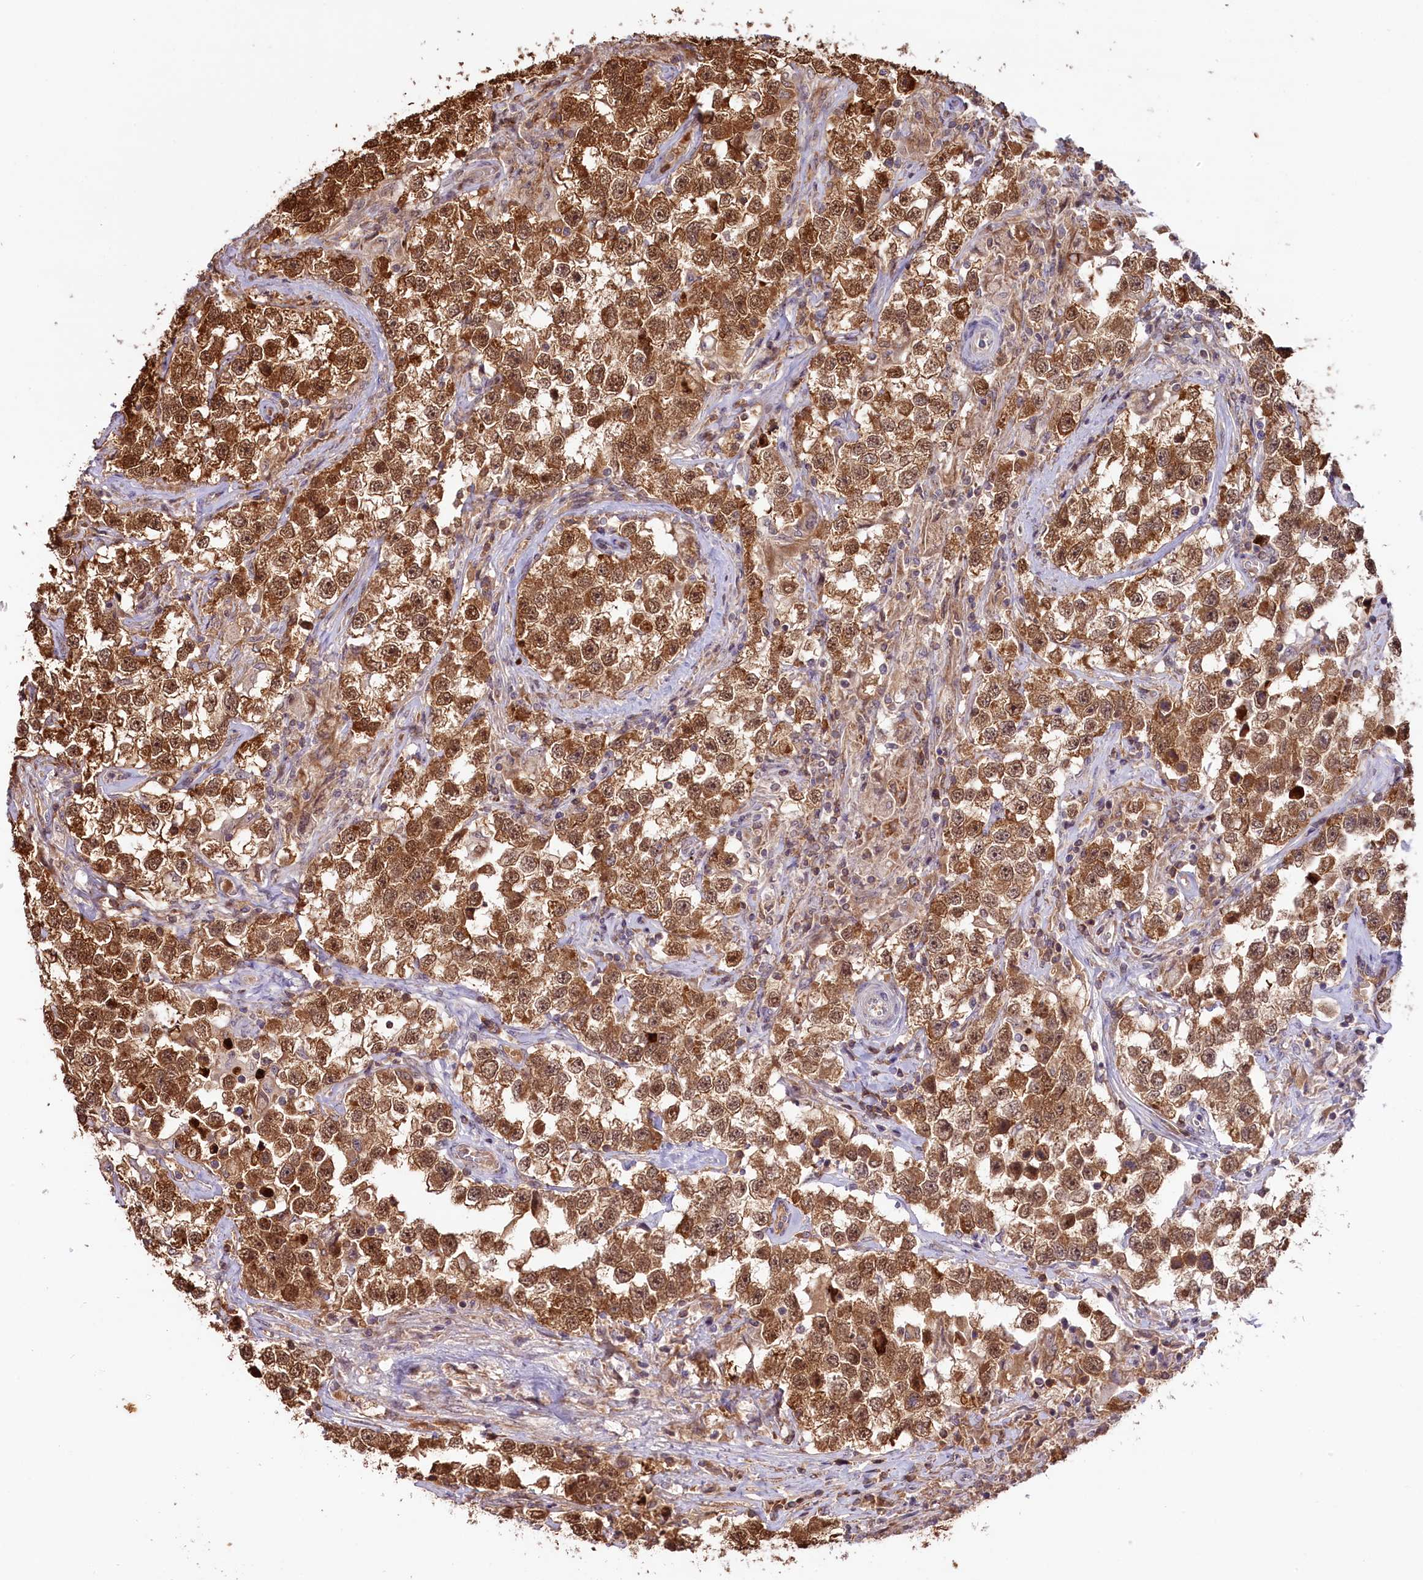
{"staining": {"intensity": "moderate", "quantity": ">75%", "location": "cytoplasmic/membranous,nuclear"}, "tissue": "testis cancer", "cell_type": "Tumor cells", "image_type": "cancer", "snomed": [{"axis": "morphology", "description": "Seminoma, NOS"}, {"axis": "topography", "description": "Testis"}], "caption": "High-magnification brightfield microscopy of testis cancer stained with DAB (3,3'-diaminobenzidine) (brown) and counterstained with hematoxylin (blue). tumor cells exhibit moderate cytoplasmic/membranous and nuclear staining is present in about>75% of cells.", "gene": "CARD8", "patient": {"sex": "male", "age": 46}}